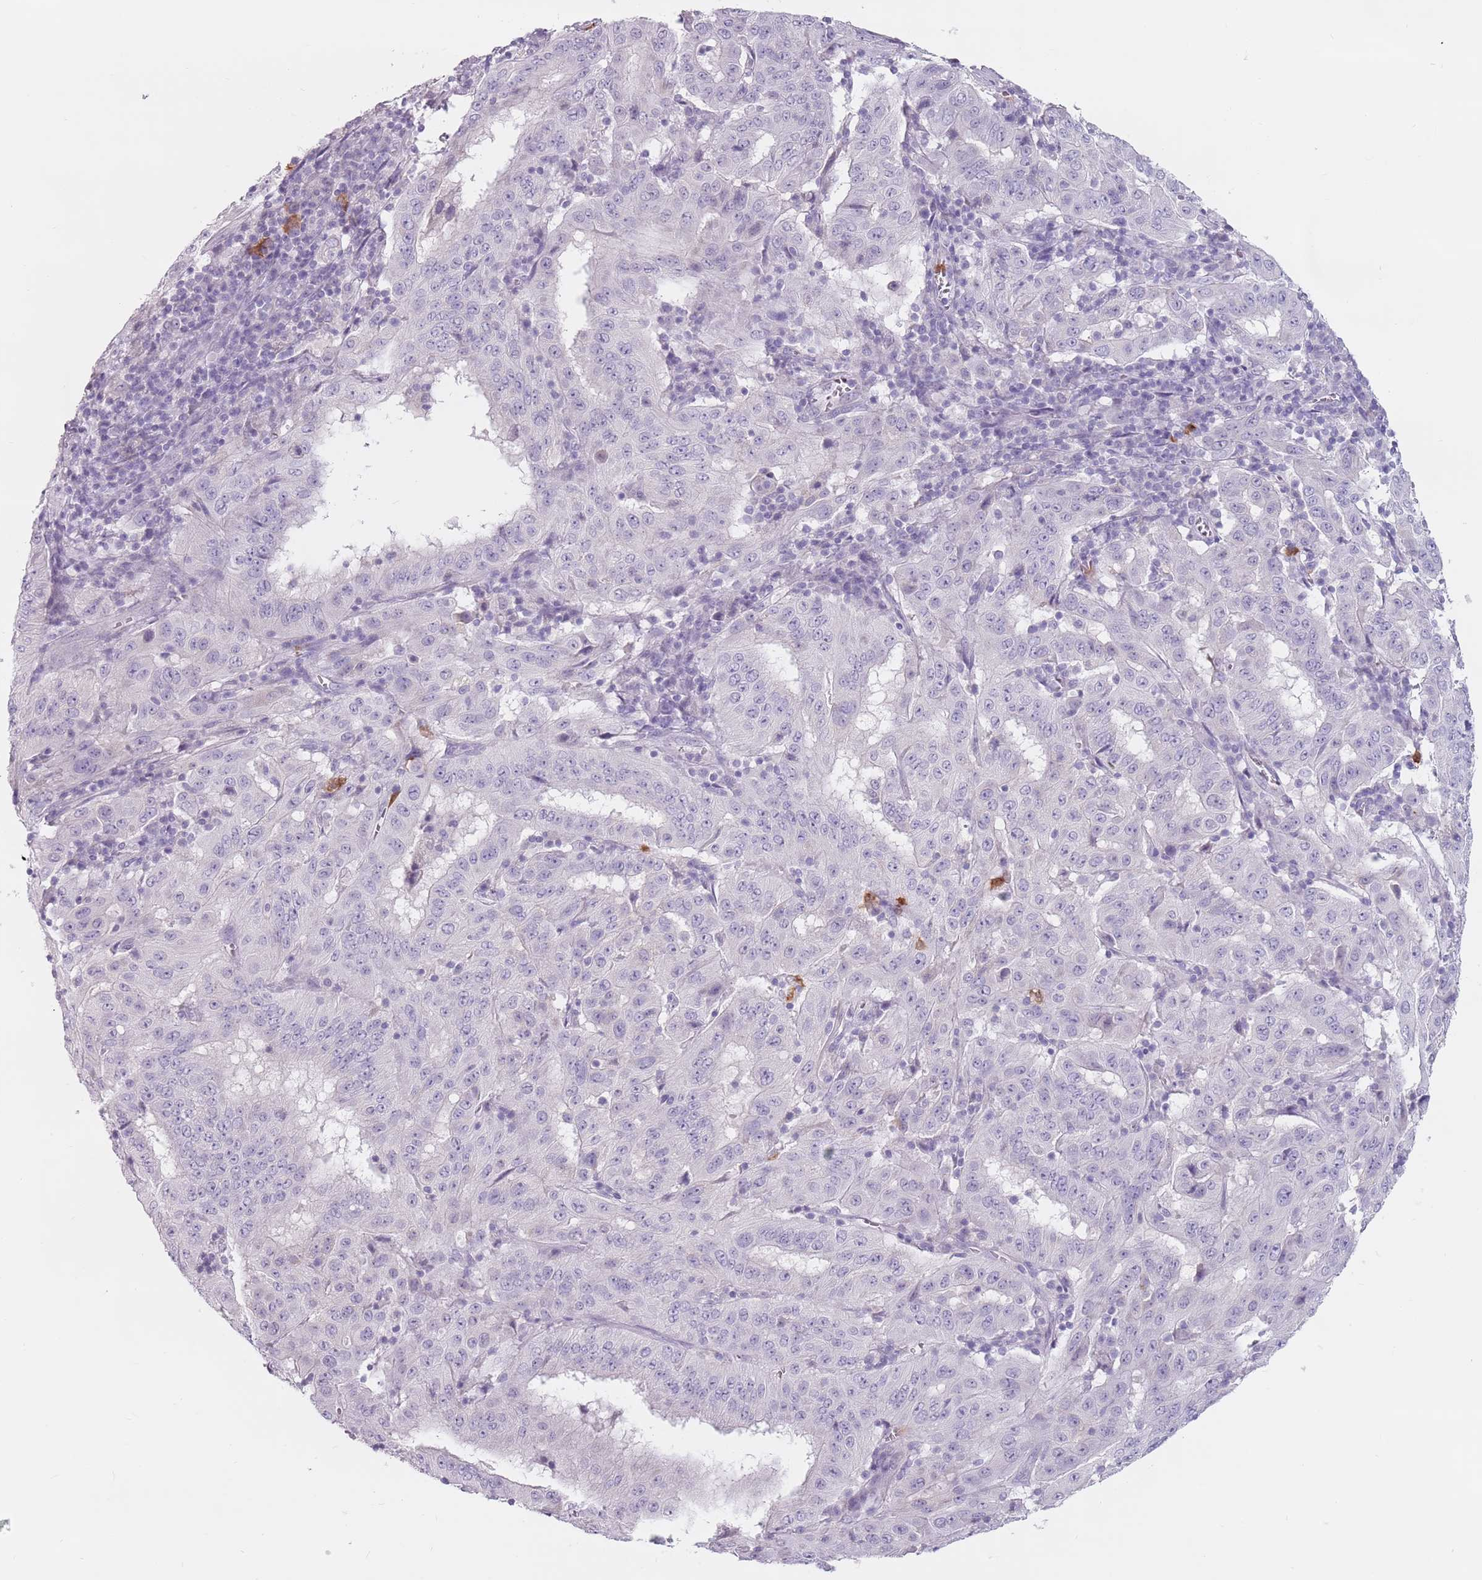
{"staining": {"intensity": "negative", "quantity": "none", "location": "none"}, "tissue": "pancreatic cancer", "cell_type": "Tumor cells", "image_type": "cancer", "snomed": [{"axis": "morphology", "description": "Adenocarcinoma, NOS"}, {"axis": "topography", "description": "Pancreas"}], "caption": "Tumor cells show no significant protein staining in pancreatic cancer (adenocarcinoma).", "gene": "ZNF584", "patient": {"sex": "male", "age": 63}}